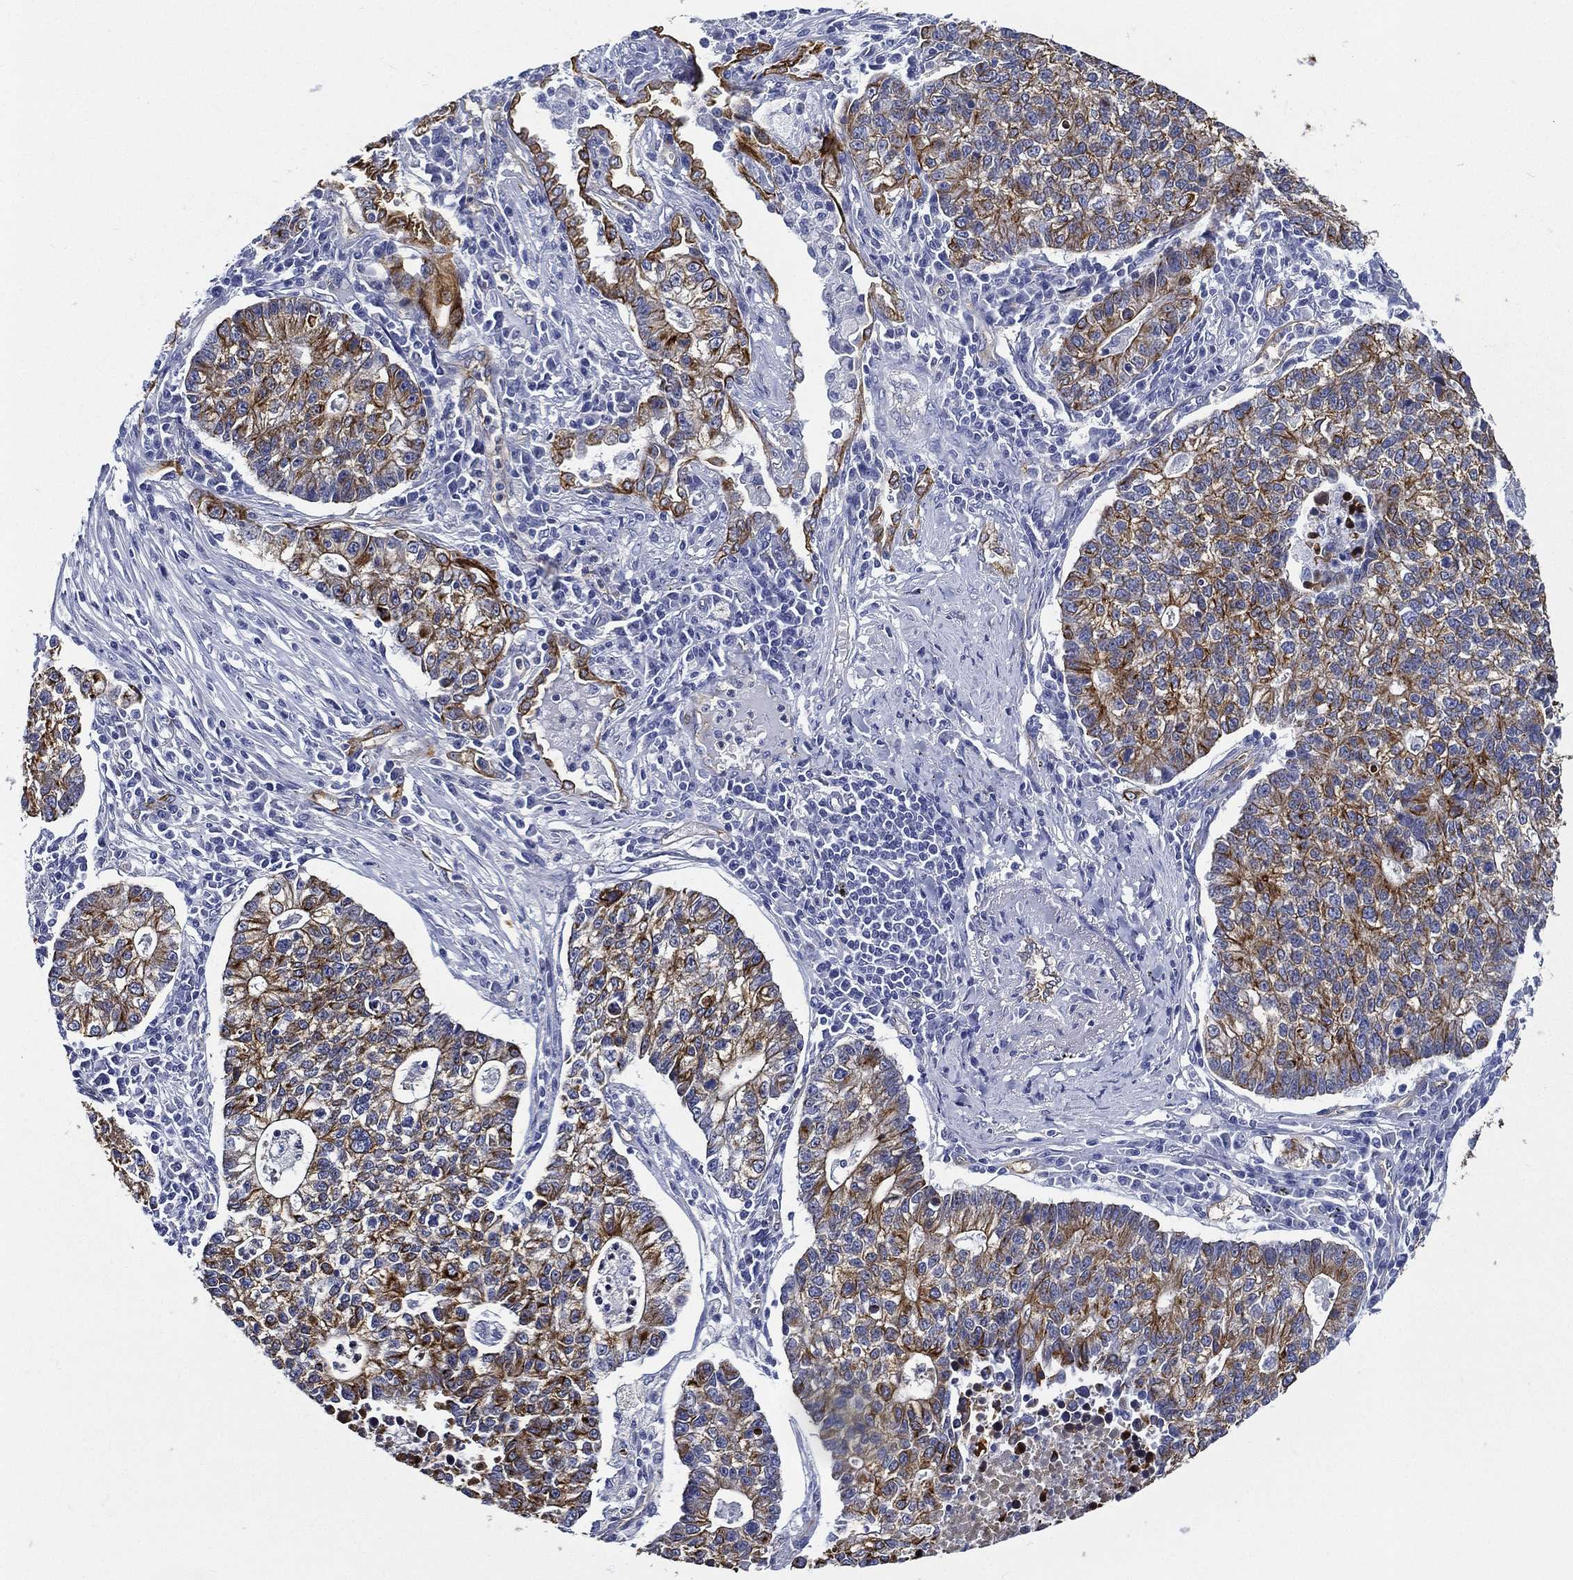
{"staining": {"intensity": "moderate", "quantity": "25%-75%", "location": "cytoplasmic/membranous"}, "tissue": "lung cancer", "cell_type": "Tumor cells", "image_type": "cancer", "snomed": [{"axis": "morphology", "description": "Adenocarcinoma, NOS"}, {"axis": "topography", "description": "Lung"}], "caption": "Lung cancer (adenocarcinoma) stained with DAB (3,3'-diaminobenzidine) immunohistochemistry (IHC) reveals medium levels of moderate cytoplasmic/membranous staining in about 25%-75% of tumor cells. Using DAB (3,3'-diaminobenzidine) (brown) and hematoxylin (blue) stains, captured at high magnification using brightfield microscopy.", "gene": "NEDD9", "patient": {"sex": "male", "age": 57}}